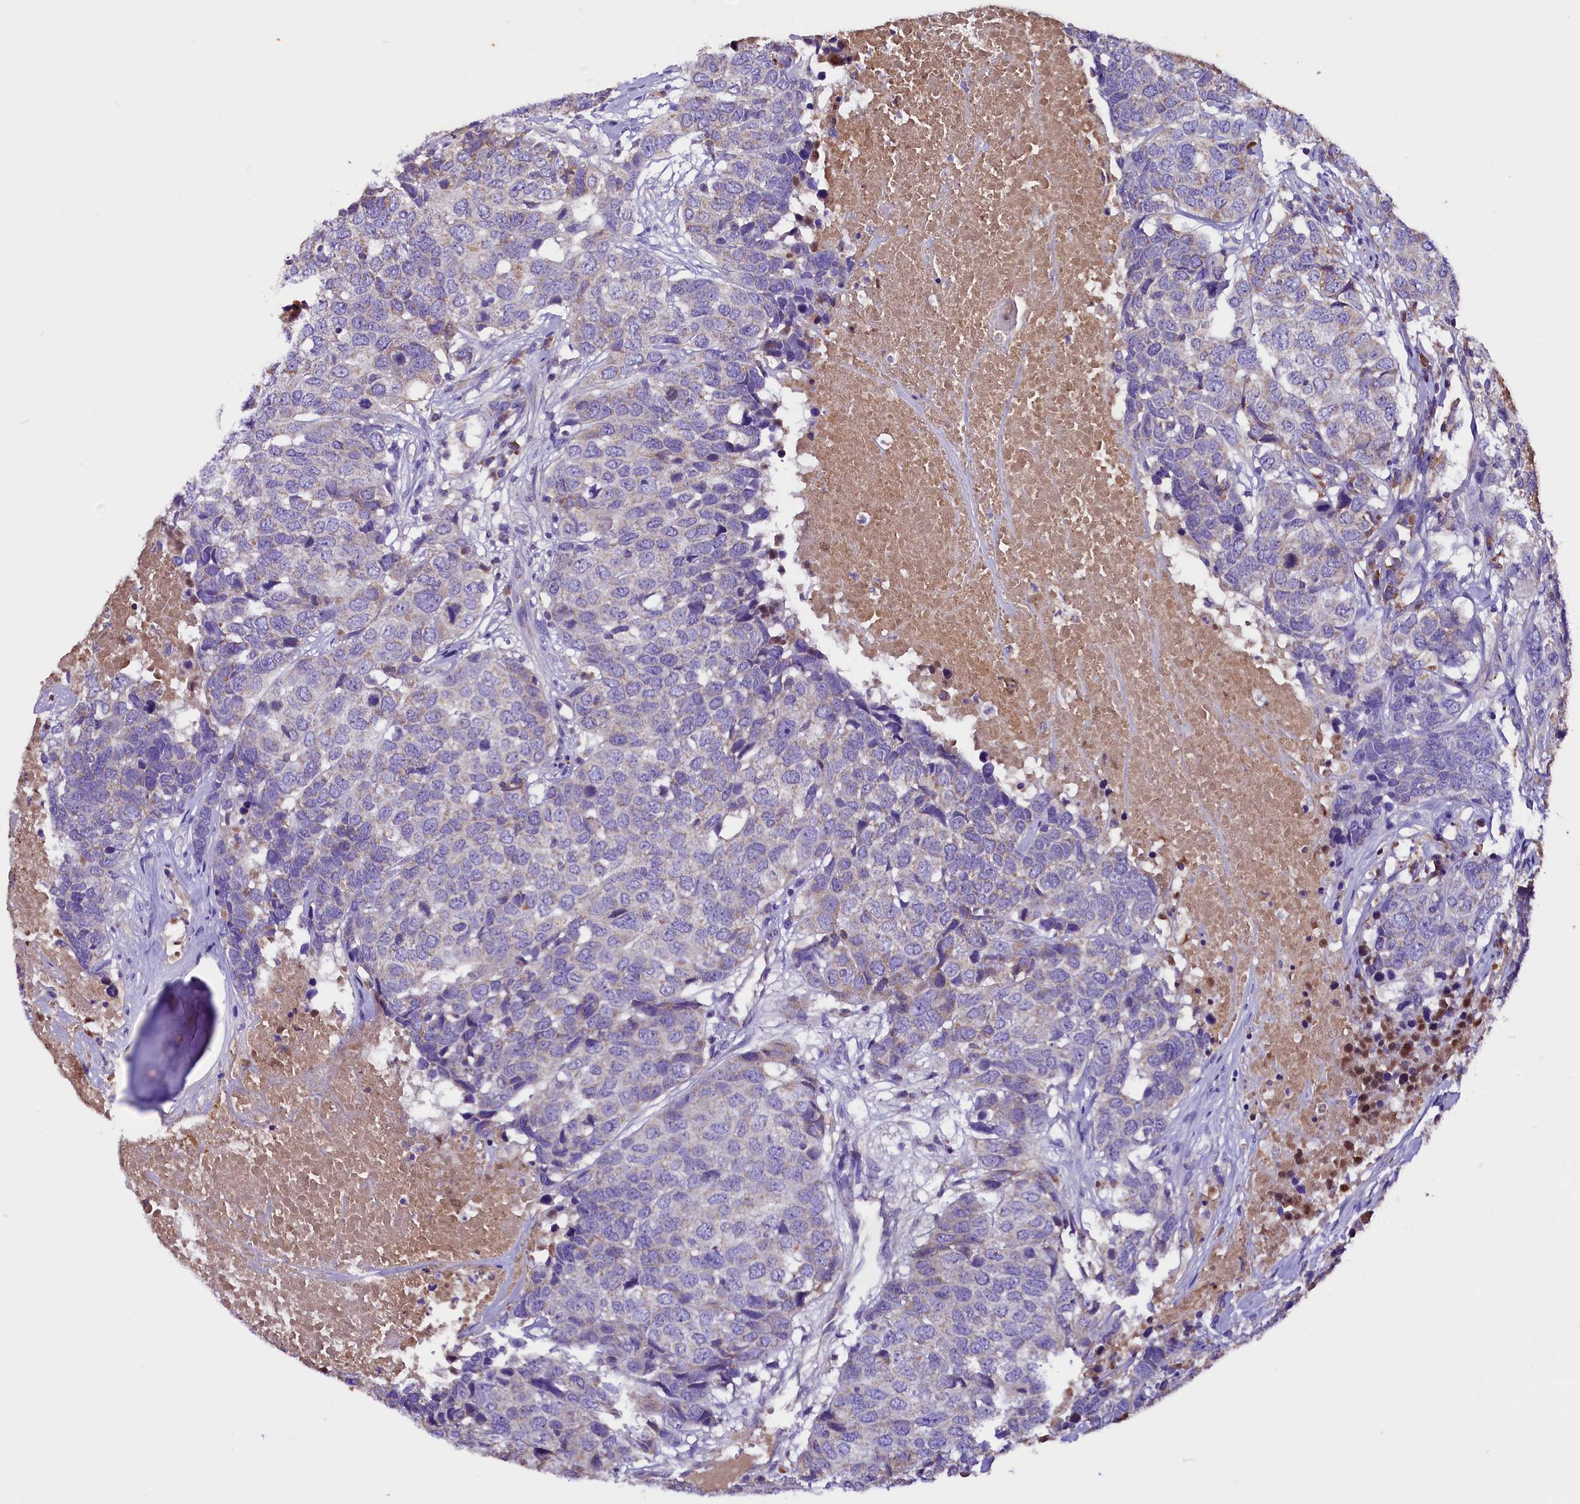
{"staining": {"intensity": "negative", "quantity": "none", "location": "none"}, "tissue": "head and neck cancer", "cell_type": "Tumor cells", "image_type": "cancer", "snomed": [{"axis": "morphology", "description": "Squamous cell carcinoma, NOS"}, {"axis": "topography", "description": "Head-Neck"}], "caption": "The IHC photomicrograph has no significant expression in tumor cells of head and neck cancer tissue.", "gene": "SIX5", "patient": {"sex": "male", "age": 66}}